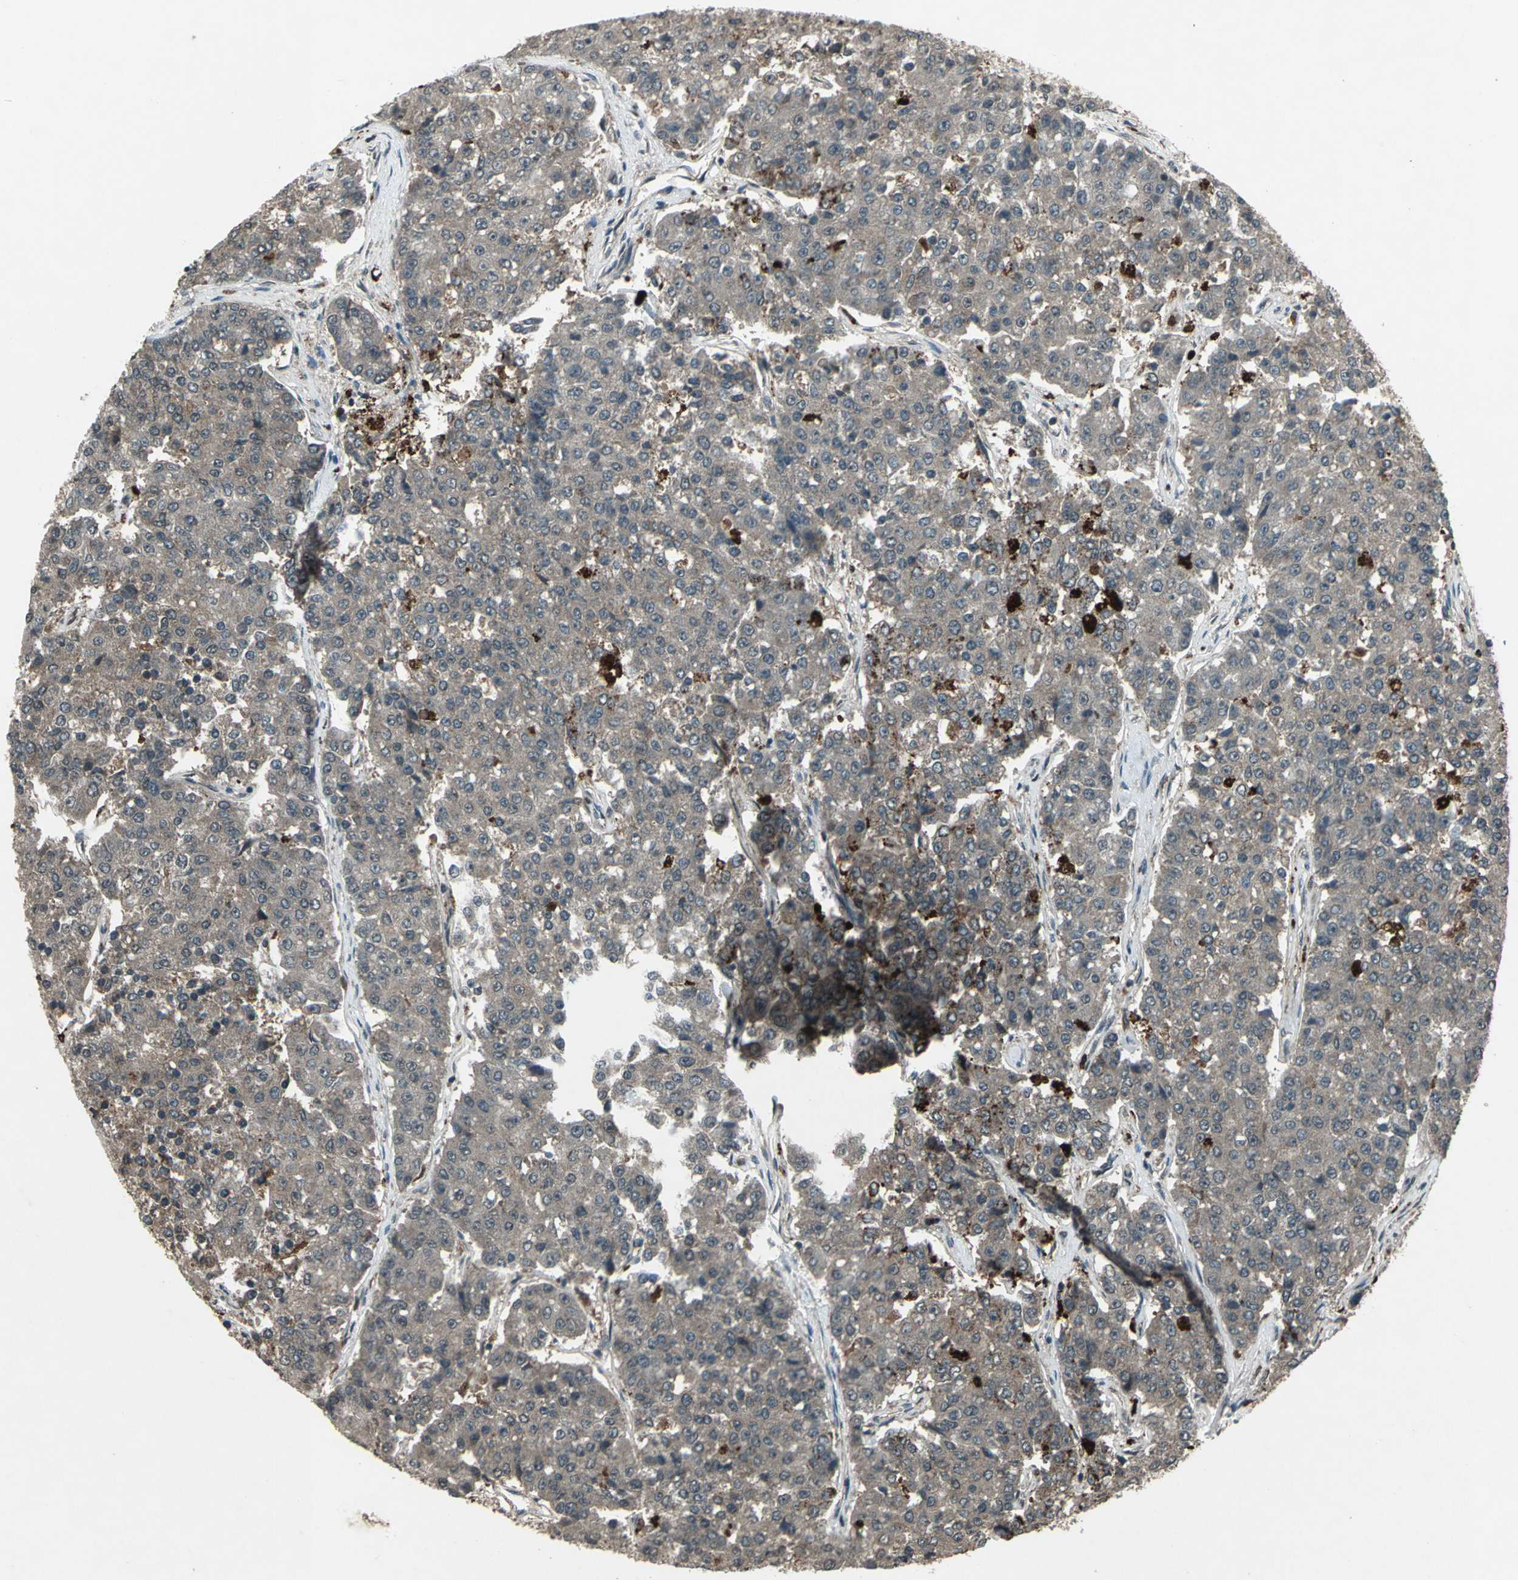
{"staining": {"intensity": "negative", "quantity": "none", "location": "none"}, "tissue": "pancreatic cancer", "cell_type": "Tumor cells", "image_type": "cancer", "snomed": [{"axis": "morphology", "description": "Adenocarcinoma, NOS"}, {"axis": "topography", "description": "Pancreas"}], "caption": "This is an IHC image of human pancreatic cancer. There is no positivity in tumor cells.", "gene": "PYCARD", "patient": {"sex": "male", "age": 50}}